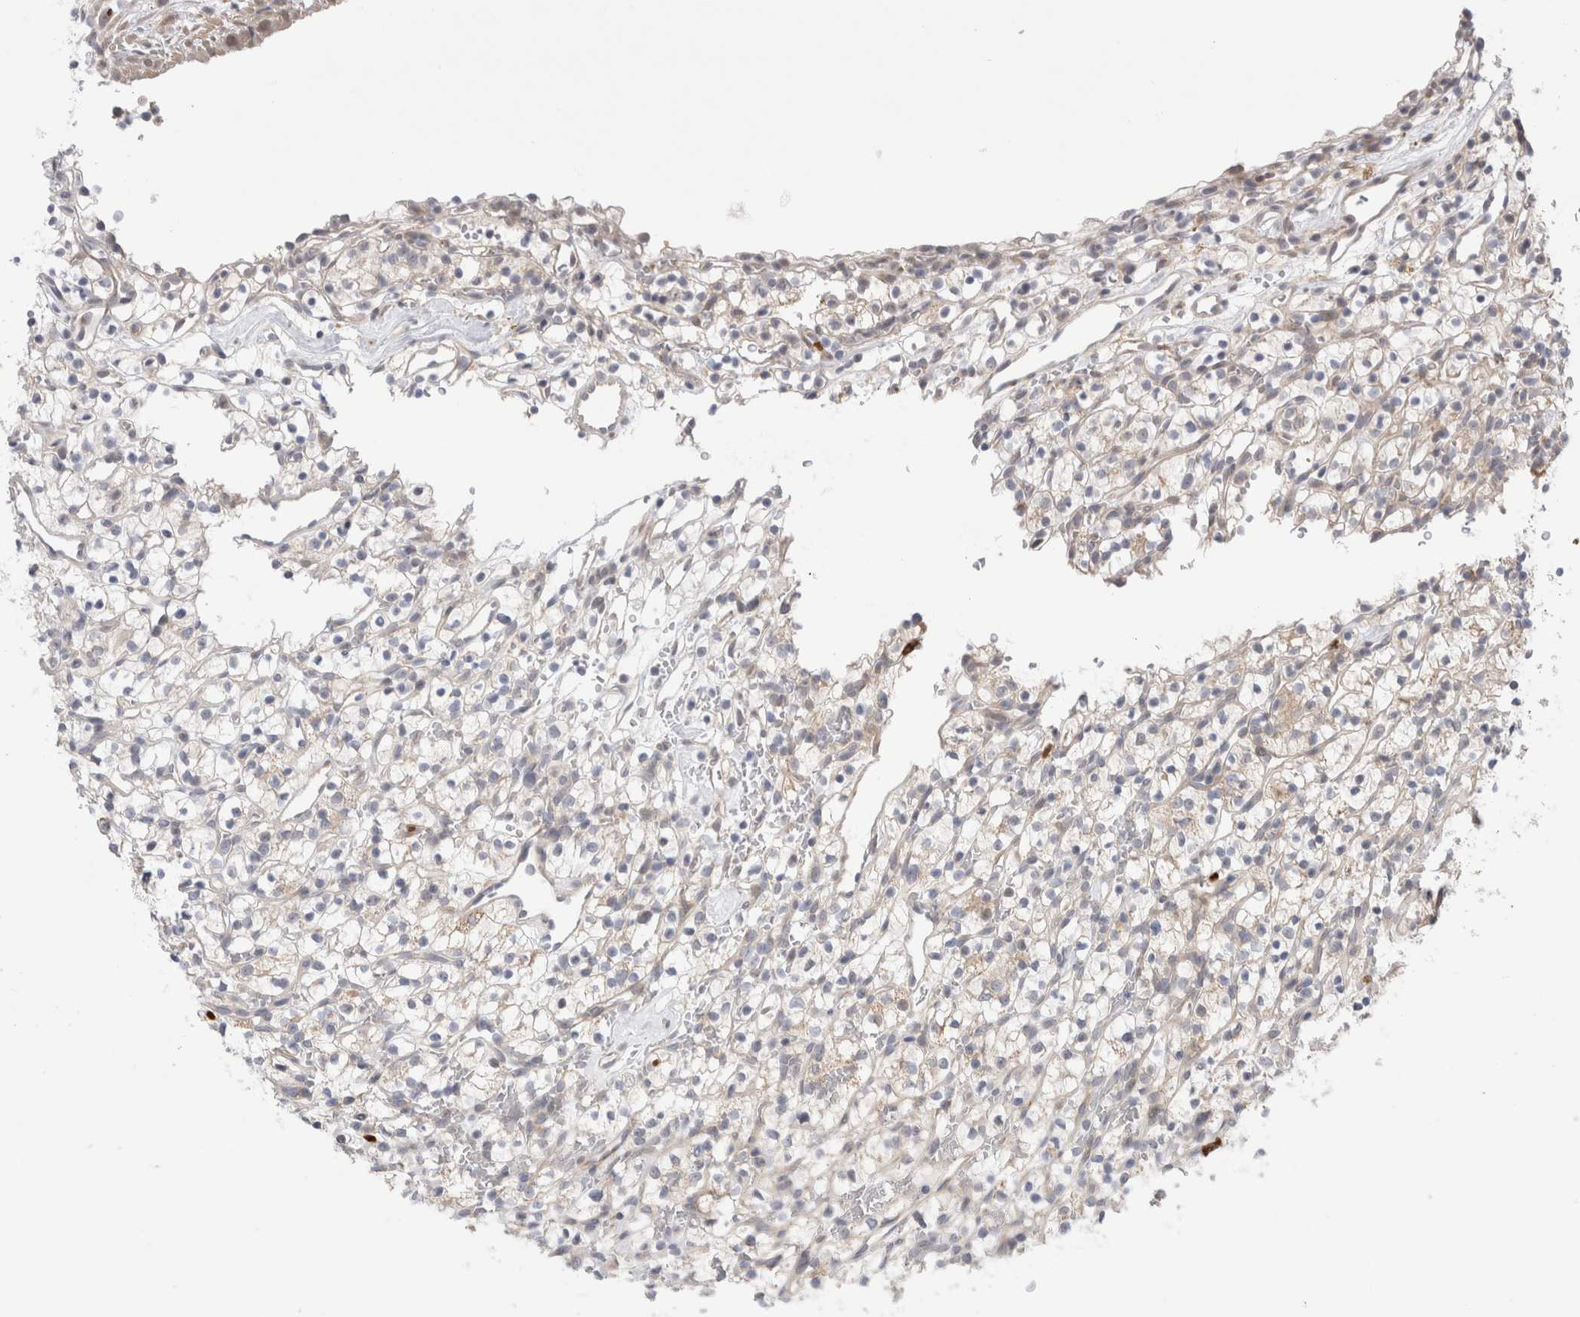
{"staining": {"intensity": "weak", "quantity": "<25%", "location": "cytoplasmic/membranous"}, "tissue": "renal cancer", "cell_type": "Tumor cells", "image_type": "cancer", "snomed": [{"axis": "morphology", "description": "Adenocarcinoma, NOS"}, {"axis": "topography", "description": "Kidney"}], "caption": "Renal cancer (adenocarcinoma) was stained to show a protein in brown. There is no significant staining in tumor cells.", "gene": "GSDMB", "patient": {"sex": "female", "age": 57}}